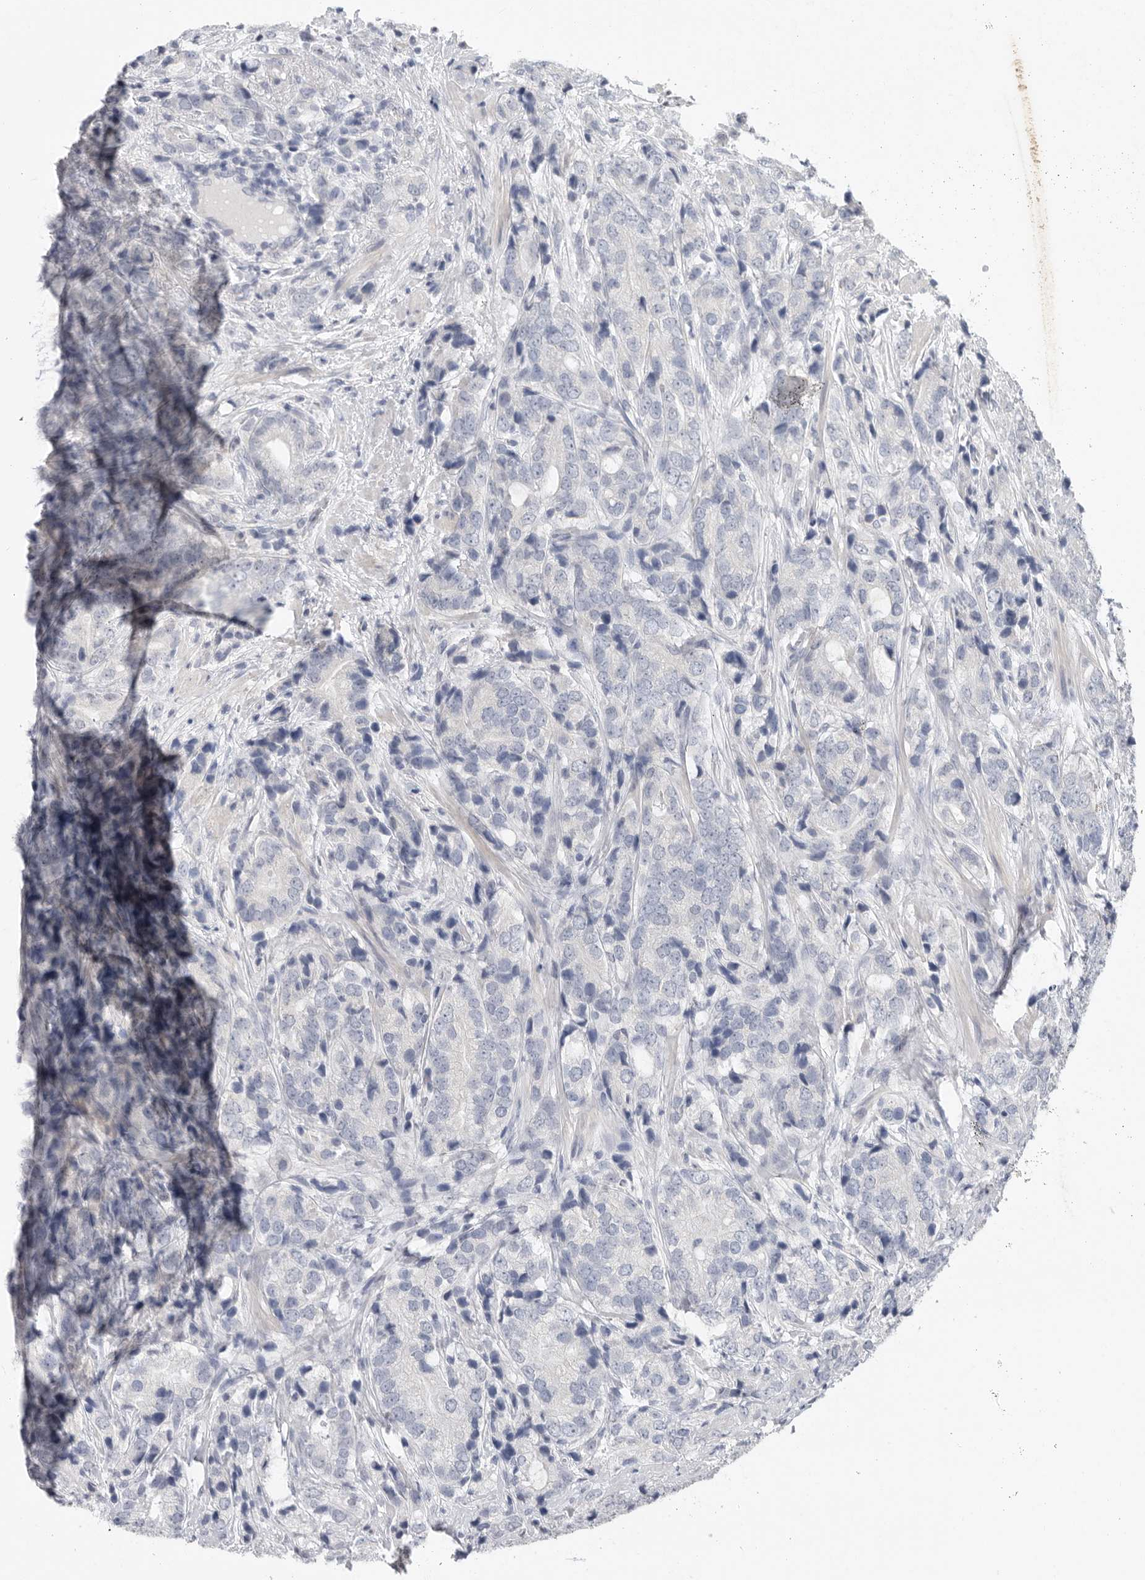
{"staining": {"intensity": "negative", "quantity": "none", "location": "none"}, "tissue": "prostate cancer", "cell_type": "Tumor cells", "image_type": "cancer", "snomed": [{"axis": "morphology", "description": "Adenocarcinoma, High grade"}, {"axis": "topography", "description": "Prostate"}], "caption": "The histopathology image shows no staining of tumor cells in prostate cancer.", "gene": "REG4", "patient": {"sex": "male", "age": 57}}